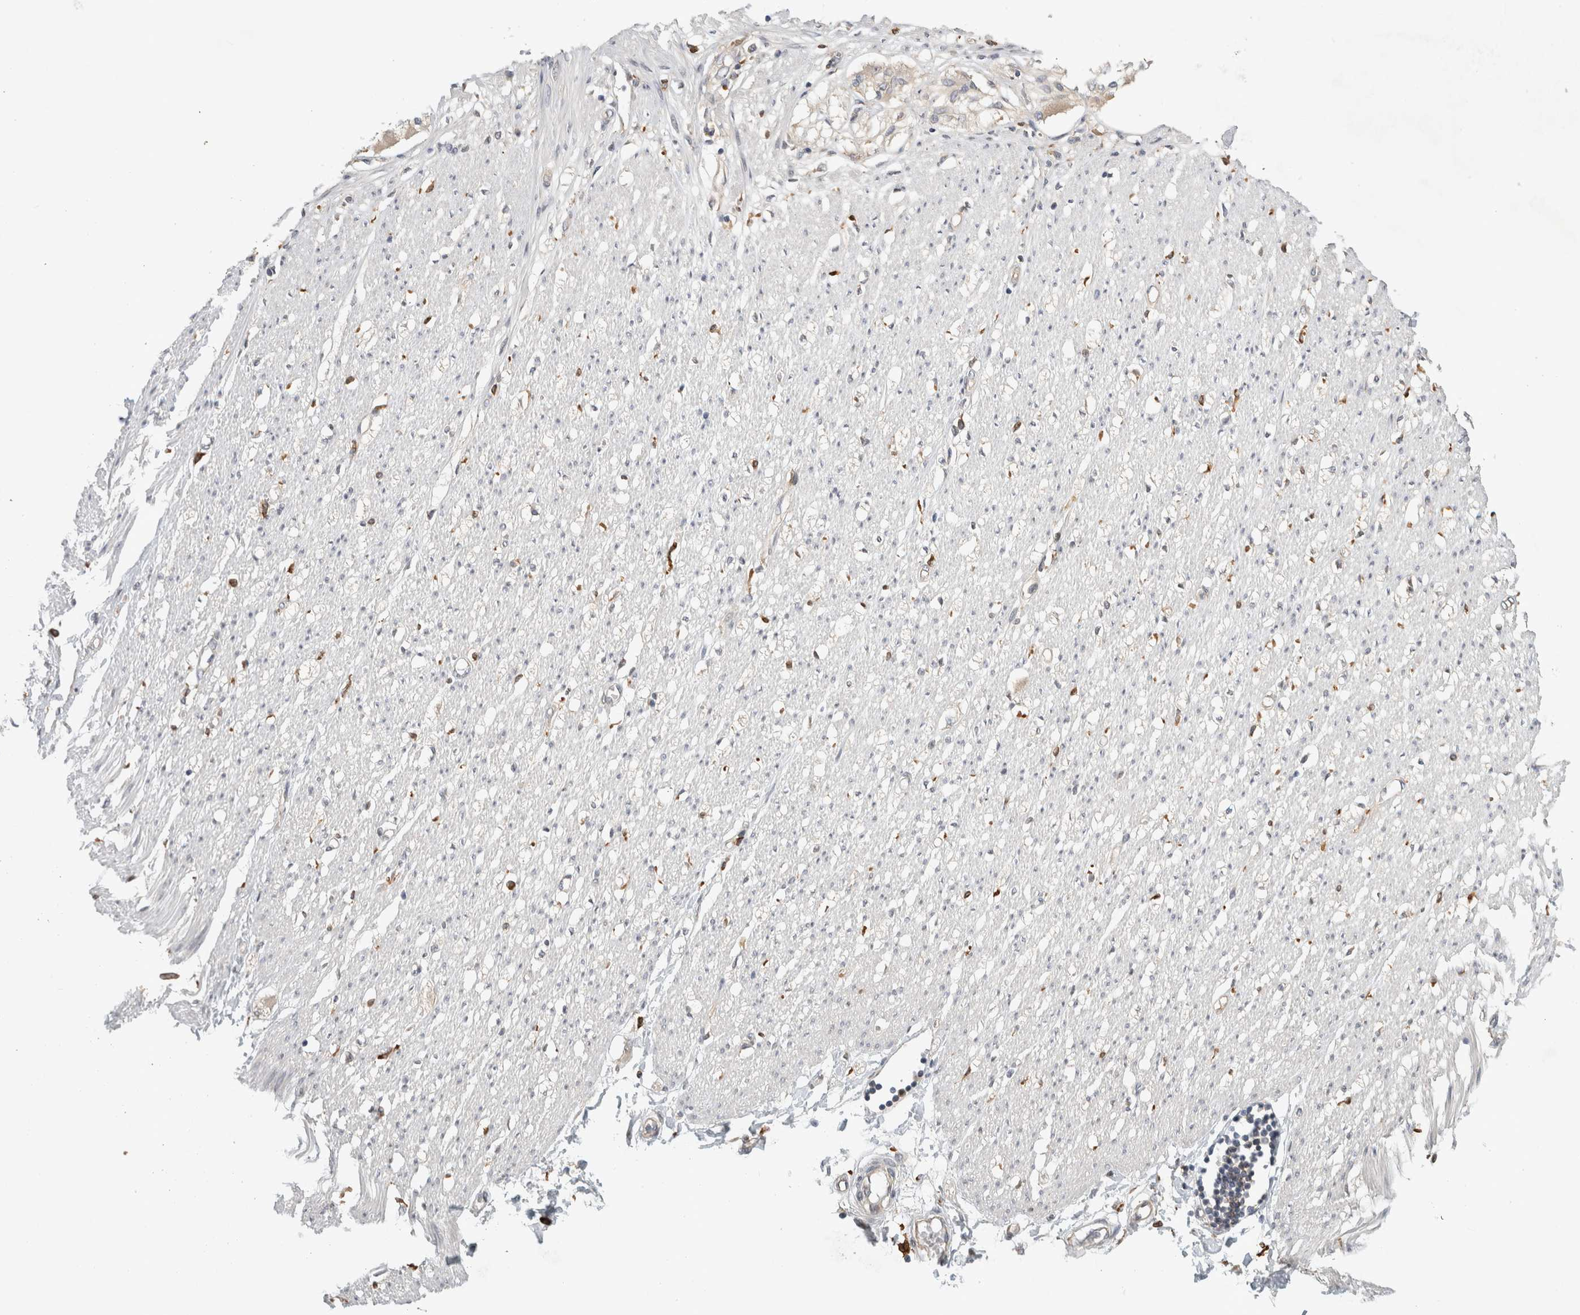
{"staining": {"intensity": "weak", "quantity": "25%-75%", "location": "cytoplasmic/membranous"}, "tissue": "adipose tissue", "cell_type": "Adipocytes", "image_type": "normal", "snomed": [{"axis": "morphology", "description": "Normal tissue, NOS"}, {"axis": "morphology", "description": "Adenocarcinoma, NOS"}, {"axis": "topography", "description": "Colon"}, {"axis": "topography", "description": "Peripheral nerve tissue"}], "caption": "Protein expression analysis of normal human adipose tissue reveals weak cytoplasmic/membranous positivity in approximately 25%-75% of adipocytes.", "gene": "CDCA7L", "patient": {"sex": "male", "age": 14}}